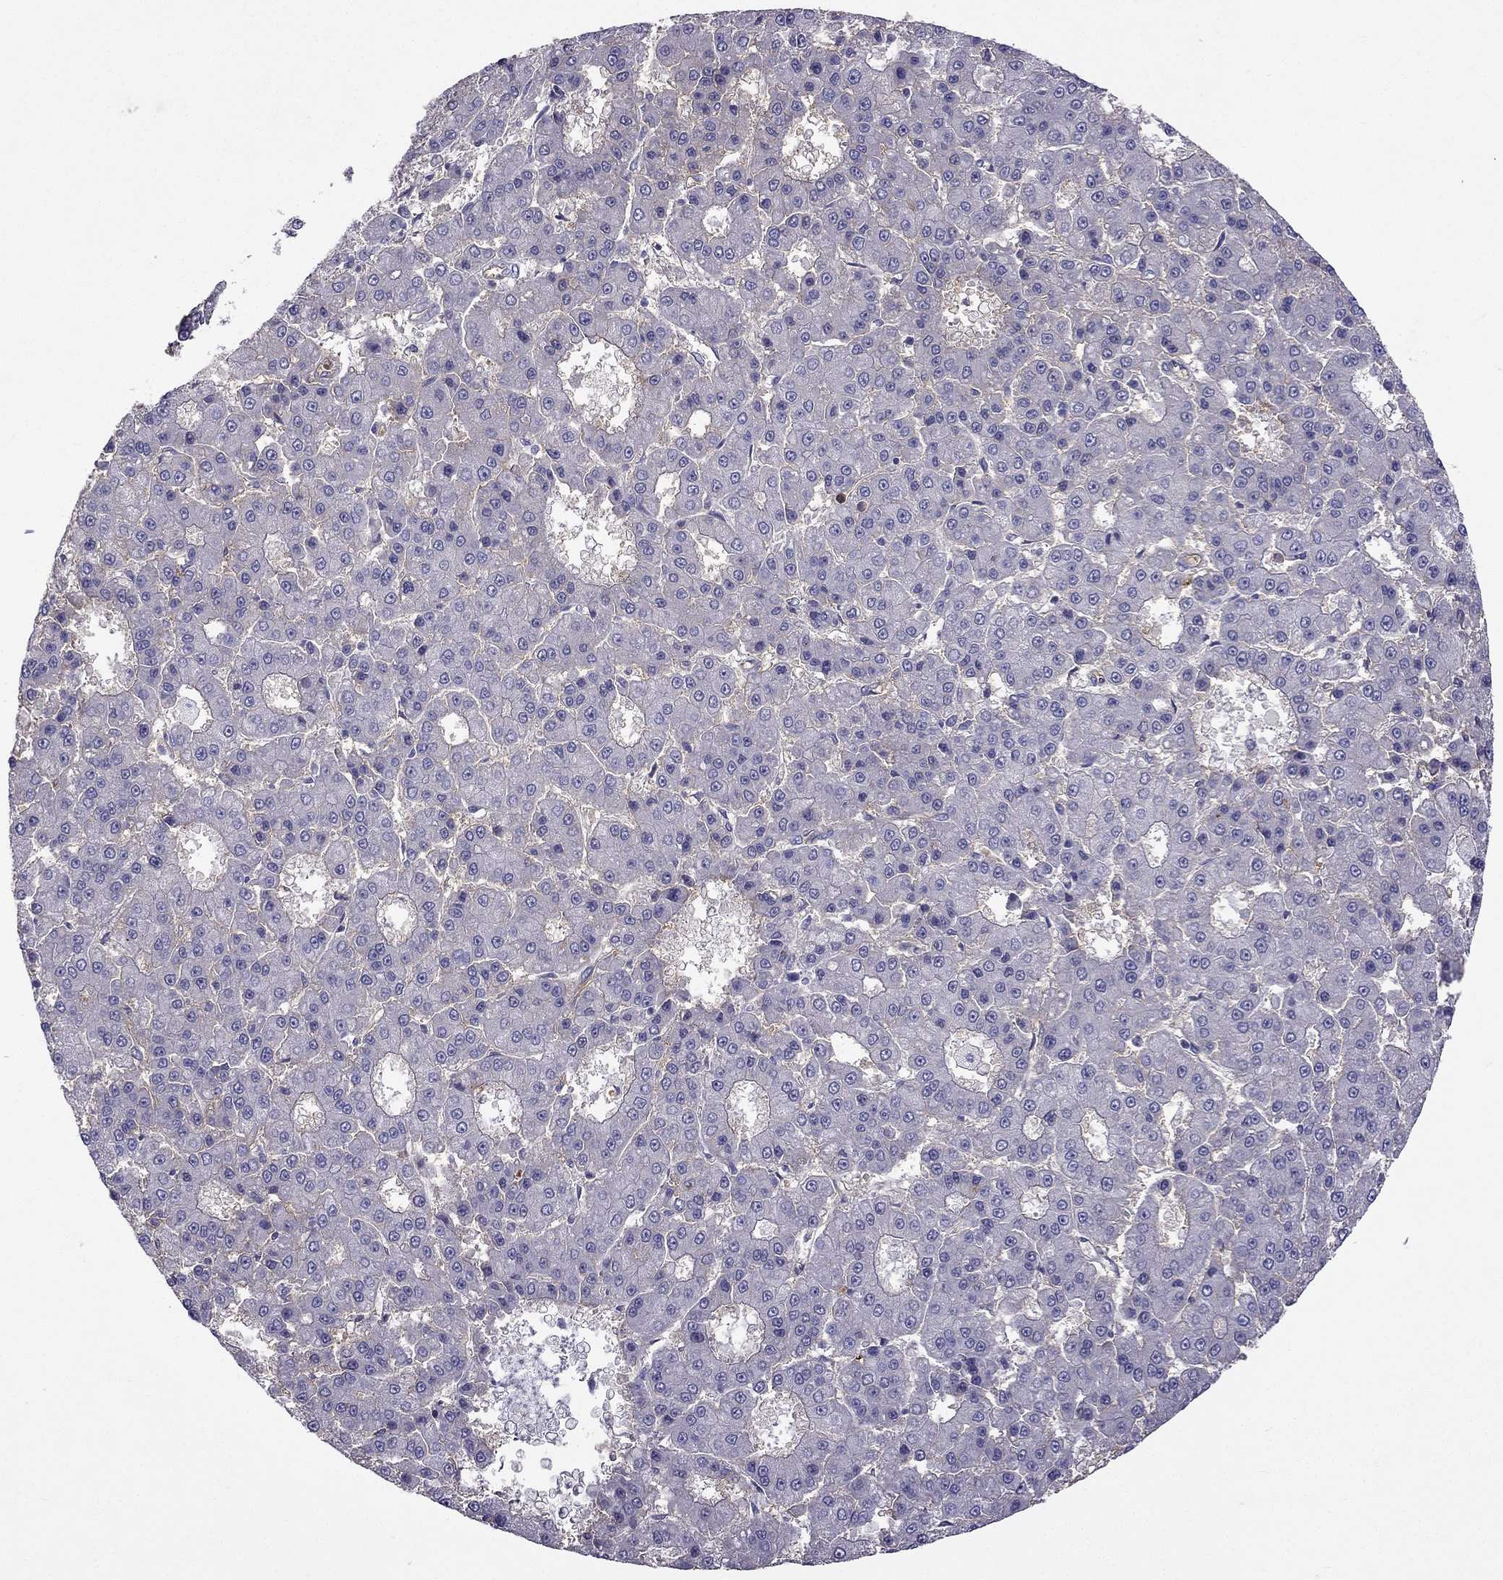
{"staining": {"intensity": "negative", "quantity": "none", "location": "none"}, "tissue": "liver cancer", "cell_type": "Tumor cells", "image_type": "cancer", "snomed": [{"axis": "morphology", "description": "Carcinoma, Hepatocellular, NOS"}, {"axis": "topography", "description": "Liver"}], "caption": "Immunohistochemistry of human liver hepatocellular carcinoma exhibits no positivity in tumor cells. (DAB IHC, high magnification).", "gene": "STOML3", "patient": {"sex": "male", "age": 70}}